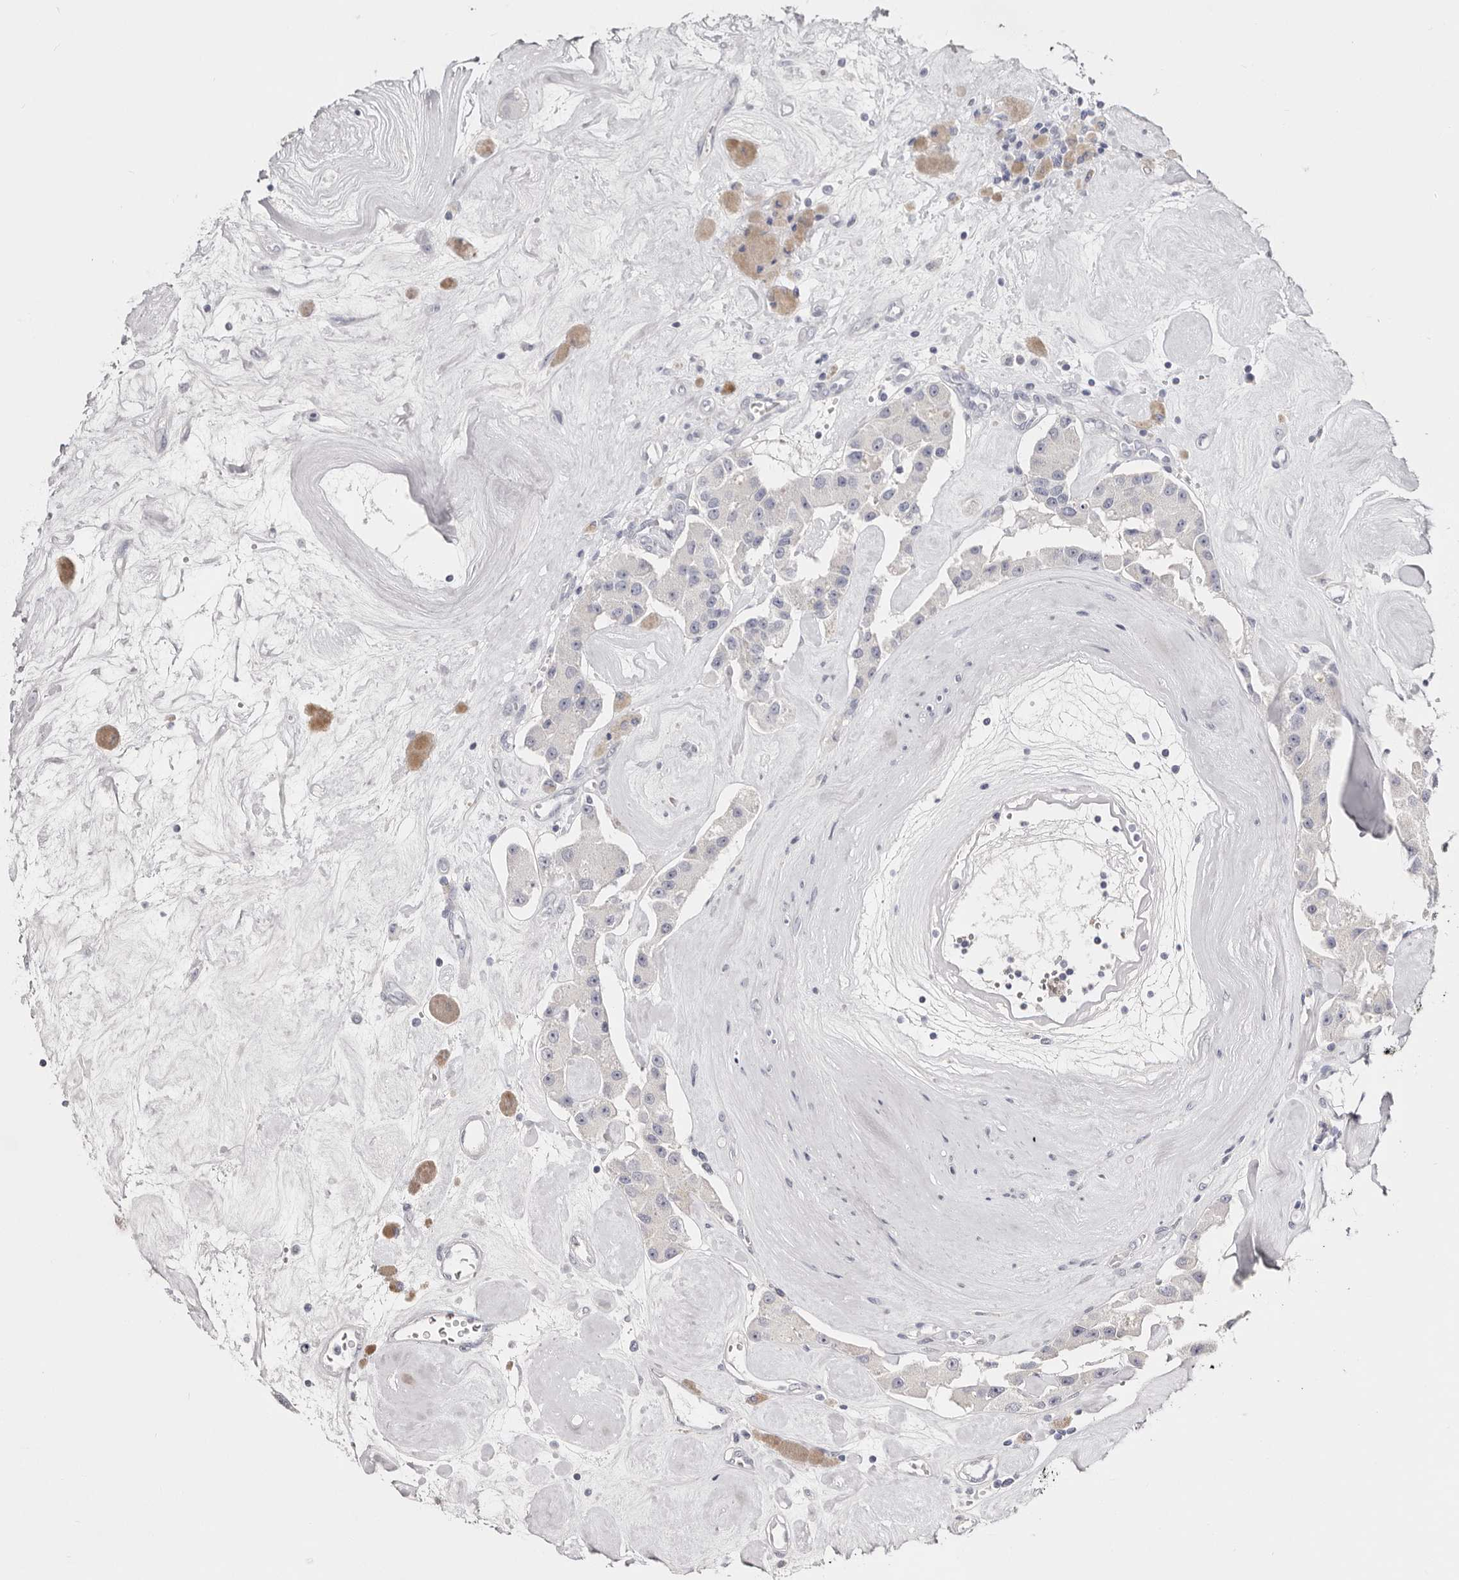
{"staining": {"intensity": "negative", "quantity": "none", "location": "none"}, "tissue": "carcinoid", "cell_type": "Tumor cells", "image_type": "cancer", "snomed": [{"axis": "morphology", "description": "Carcinoid, malignant, NOS"}, {"axis": "topography", "description": "Pancreas"}], "caption": "Protein analysis of carcinoid displays no significant positivity in tumor cells.", "gene": "AKNAD1", "patient": {"sex": "male", "age": 41}}